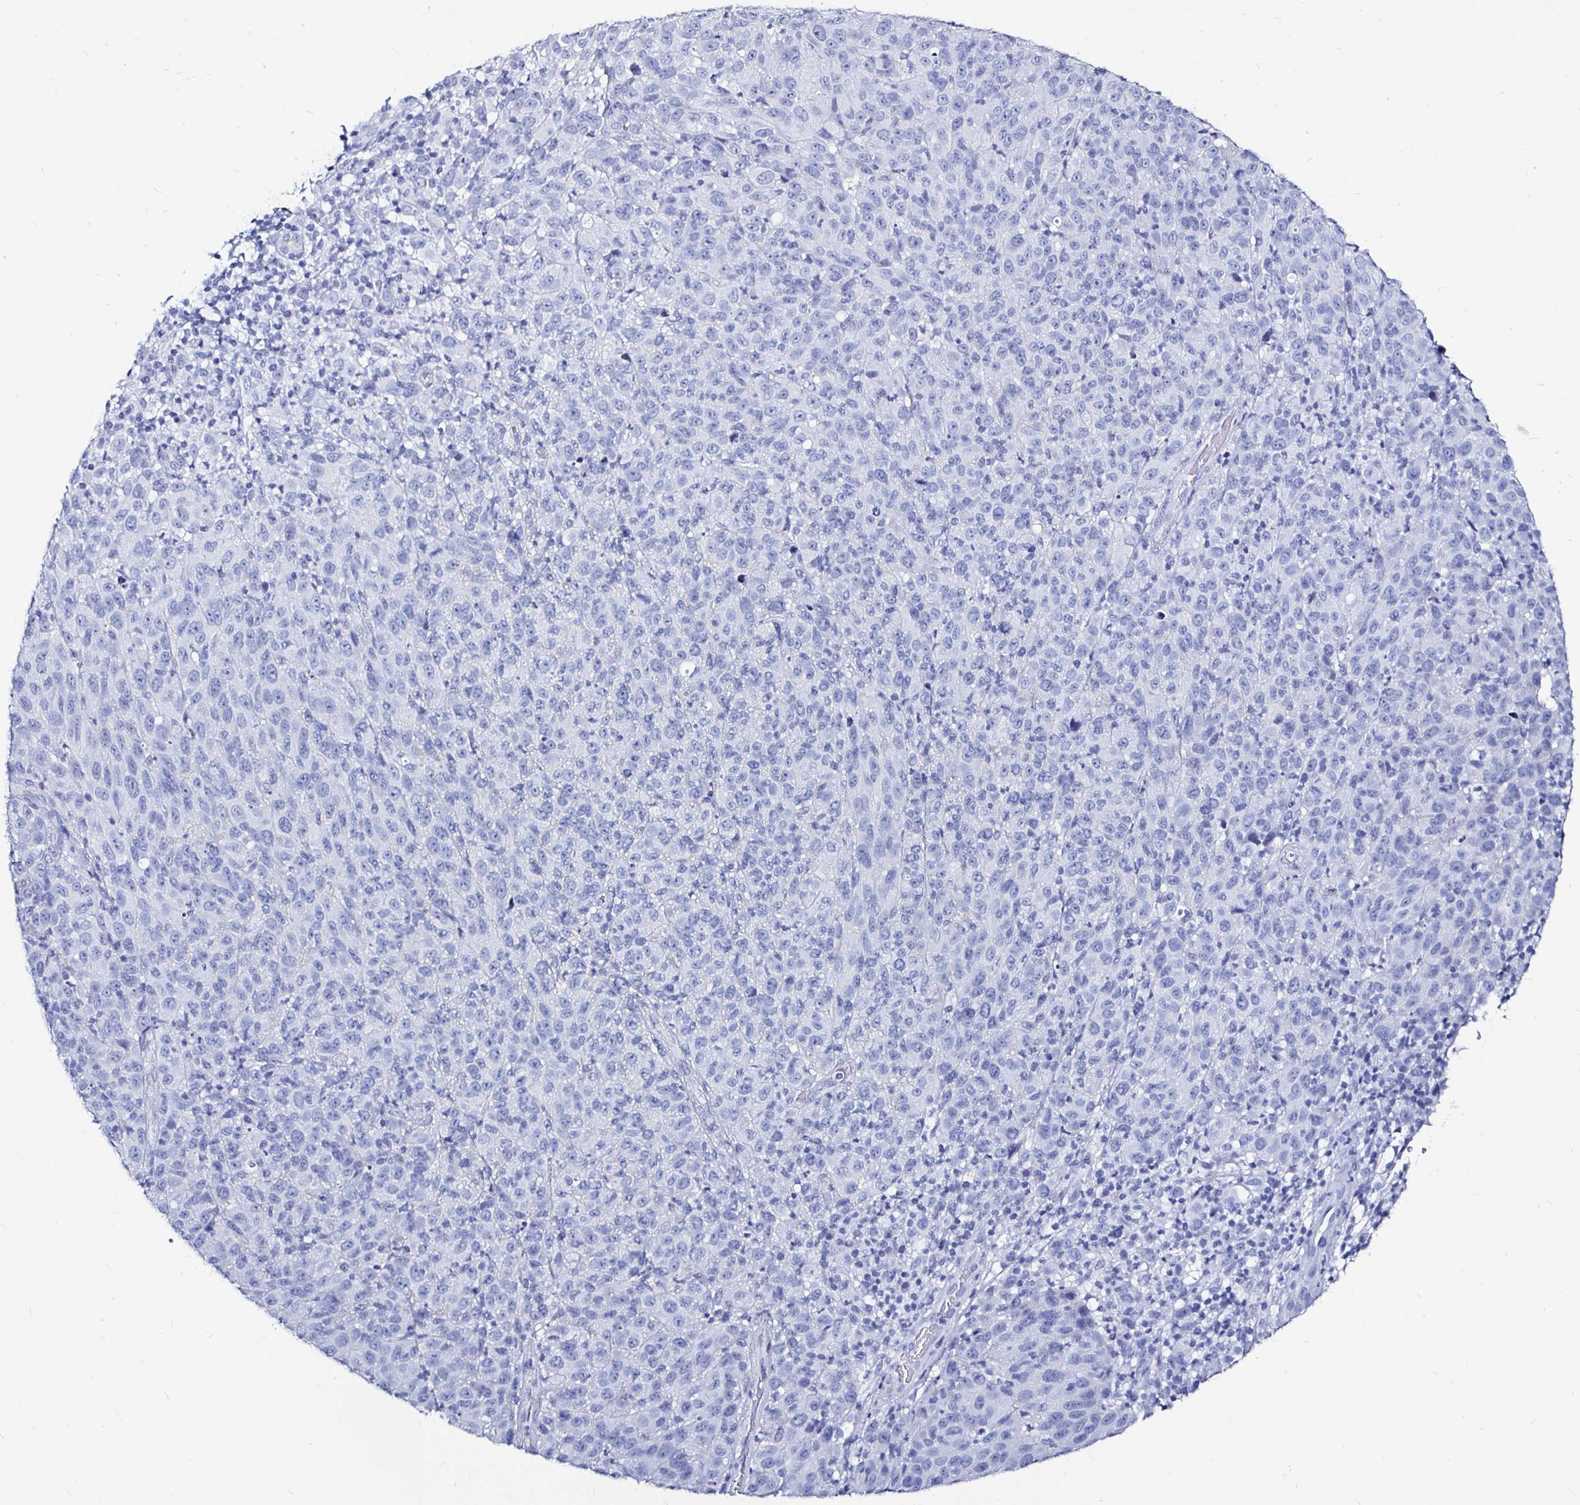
{"staining": {"intensity": "negative", "quantity": "none", "location": "none"}, "tissue": "melanoma", "cell_type": "Tumor cells", "image_type": "cancer", "snomed": [{"axis": "morphology", "description": "Malignant melanoma, NOS"}, {"axis": "topography", "description": "Skin"}], "caption": "The image exhibits no significant staining in tumor cells of melanoma.", "gene": "LUZP4", "patient": {"sex": "male", "age": 85}}